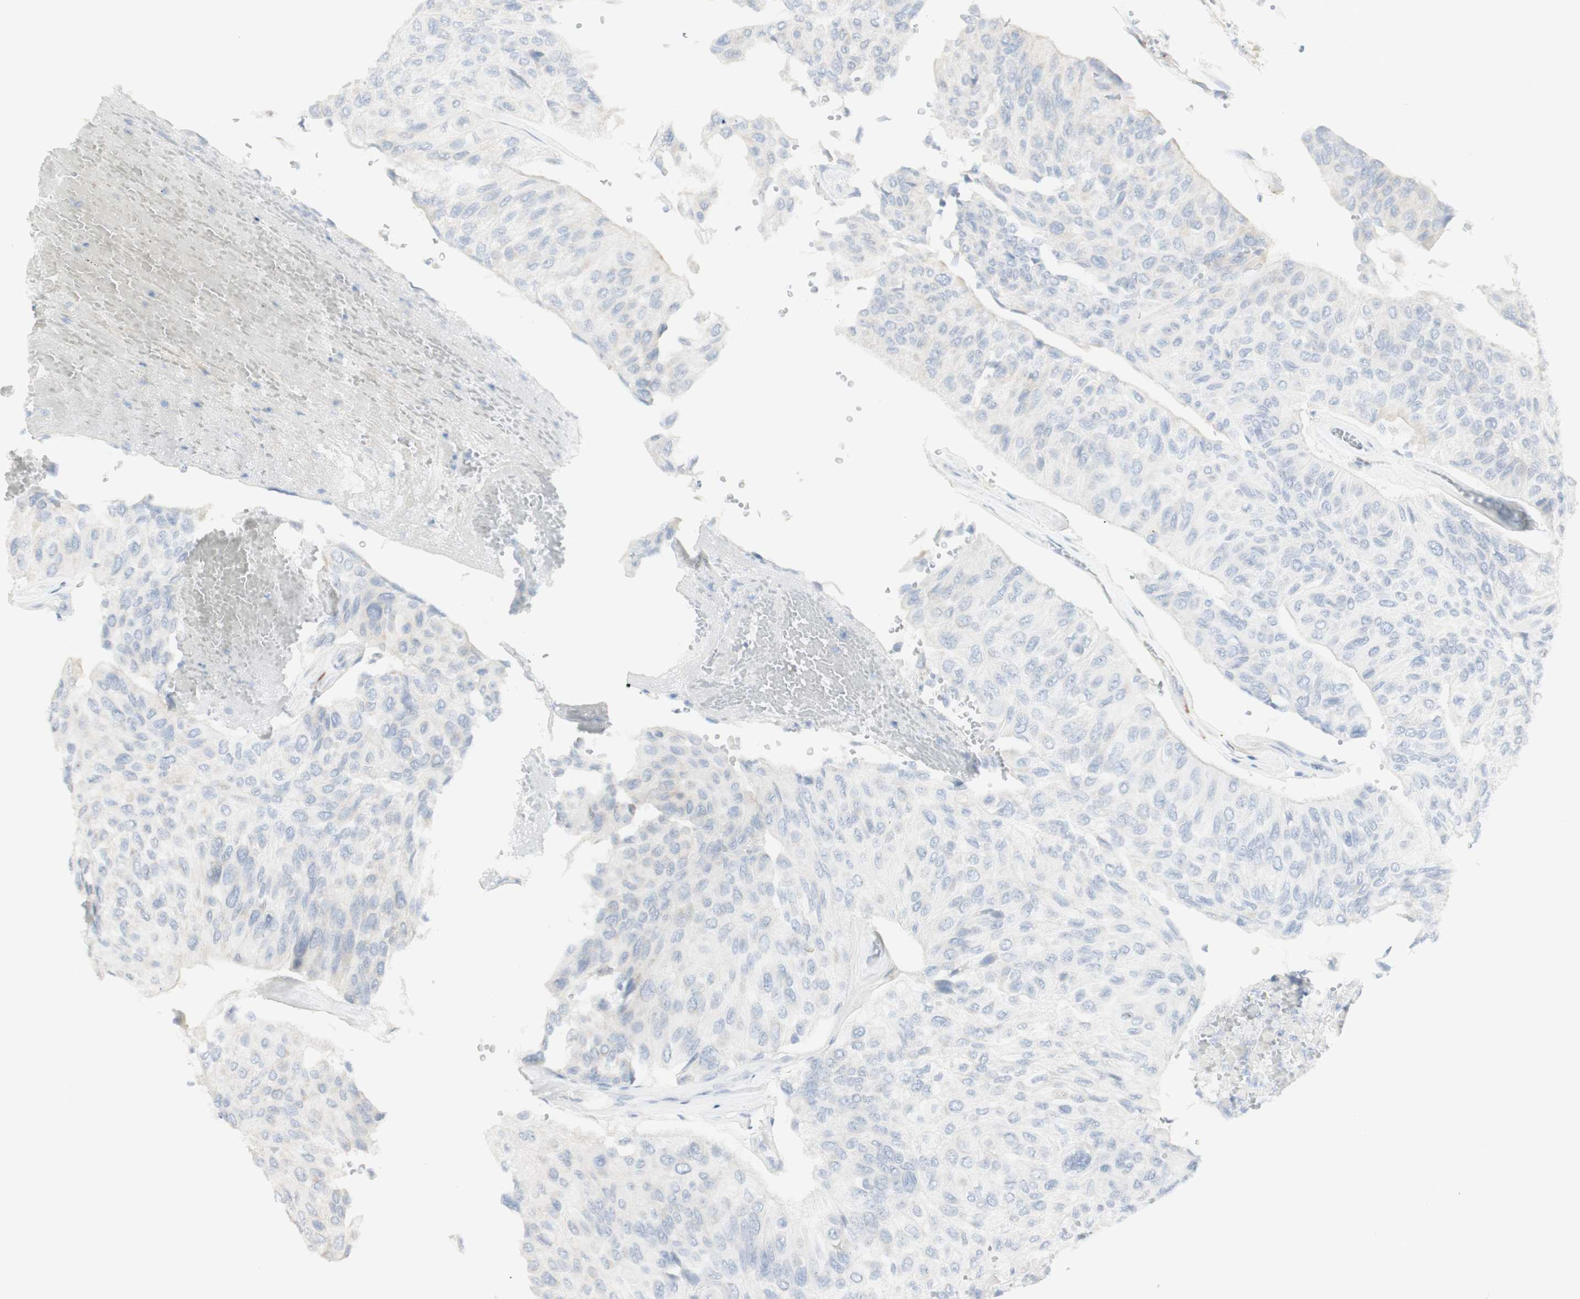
{"staining": {"intensity": "negative", "quantity": "none", "location": "none"}, "tissue": "urothelial cancer", "cell_type": "Tumor cells", "image_type": "cancer", "snomed": [{"axis": "morphology", "description": "Urothelial carcinoma, High grade"}, {"axis": "topography", "description": "Urinary bladder"}], "caption": "The image demonstrates no staining of tumor cells in high-grade urothelial carcinoma.", "gene": "NDST4", "patient": {"sex": "male", "age": 66}}